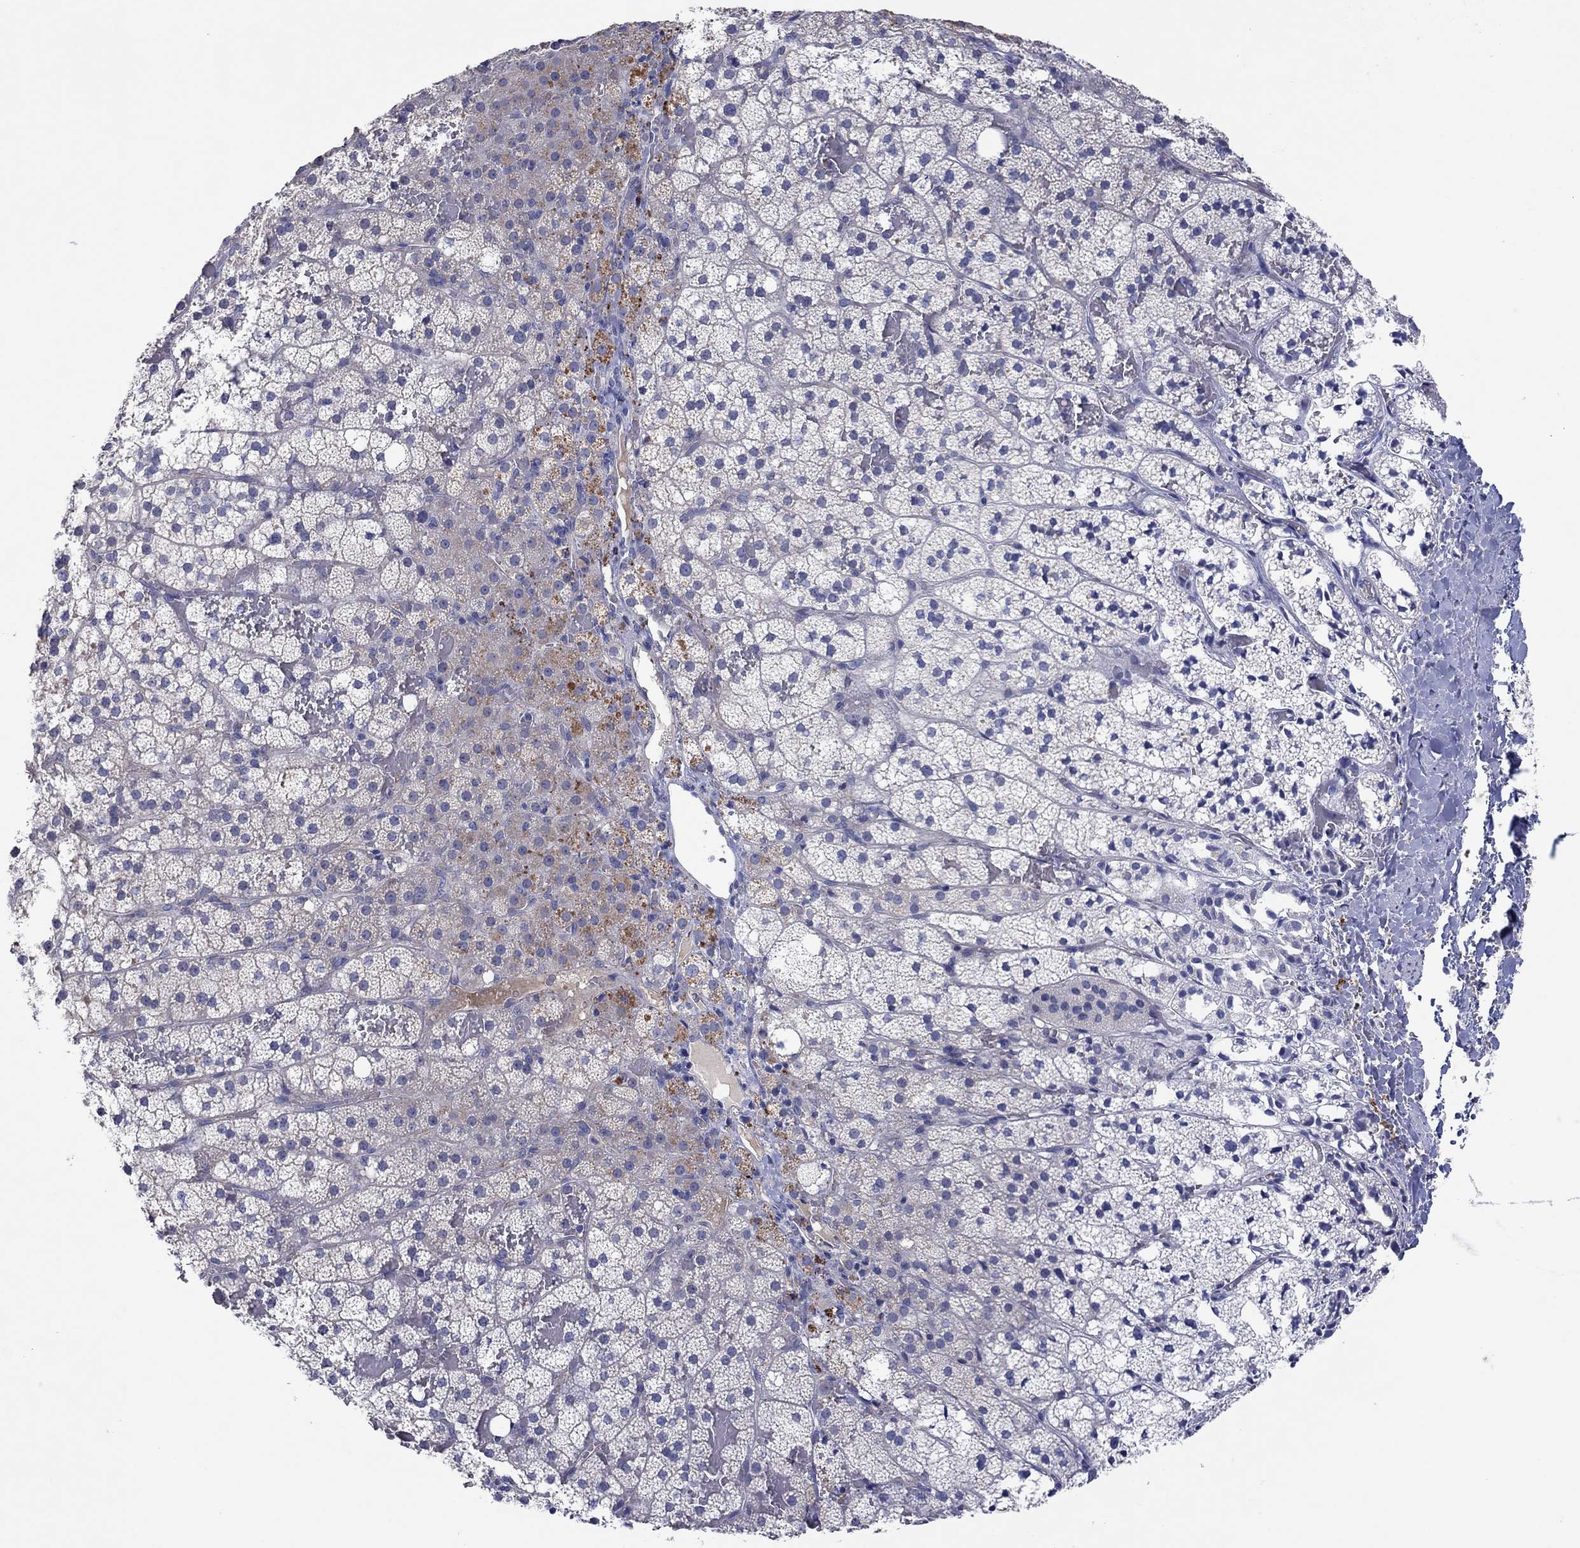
{"staining": {"intensity": "moderate", "quantity": "<25%", "location": "cytoplasmic/membranous"}, "tissue": "adrenal gland", "cell_type": "Glandular cells", "image_type": "normal", "snomed": [{"axis": "morphology", "description": "Normal tissue, NOS"}, {"axis": "topography", "description": "Adrenal gland"}], "caption": "Unremarkable adrenal gland shows moderate cytoplasmic/membranous positivity in approximately <25% of glandular cells, visualized by immunohistochemistry. (Brightfield microscopy of DAB IHC at high magnification).", "gene": "PLCL2", "patient": {"sex": "male", "age": 53}}